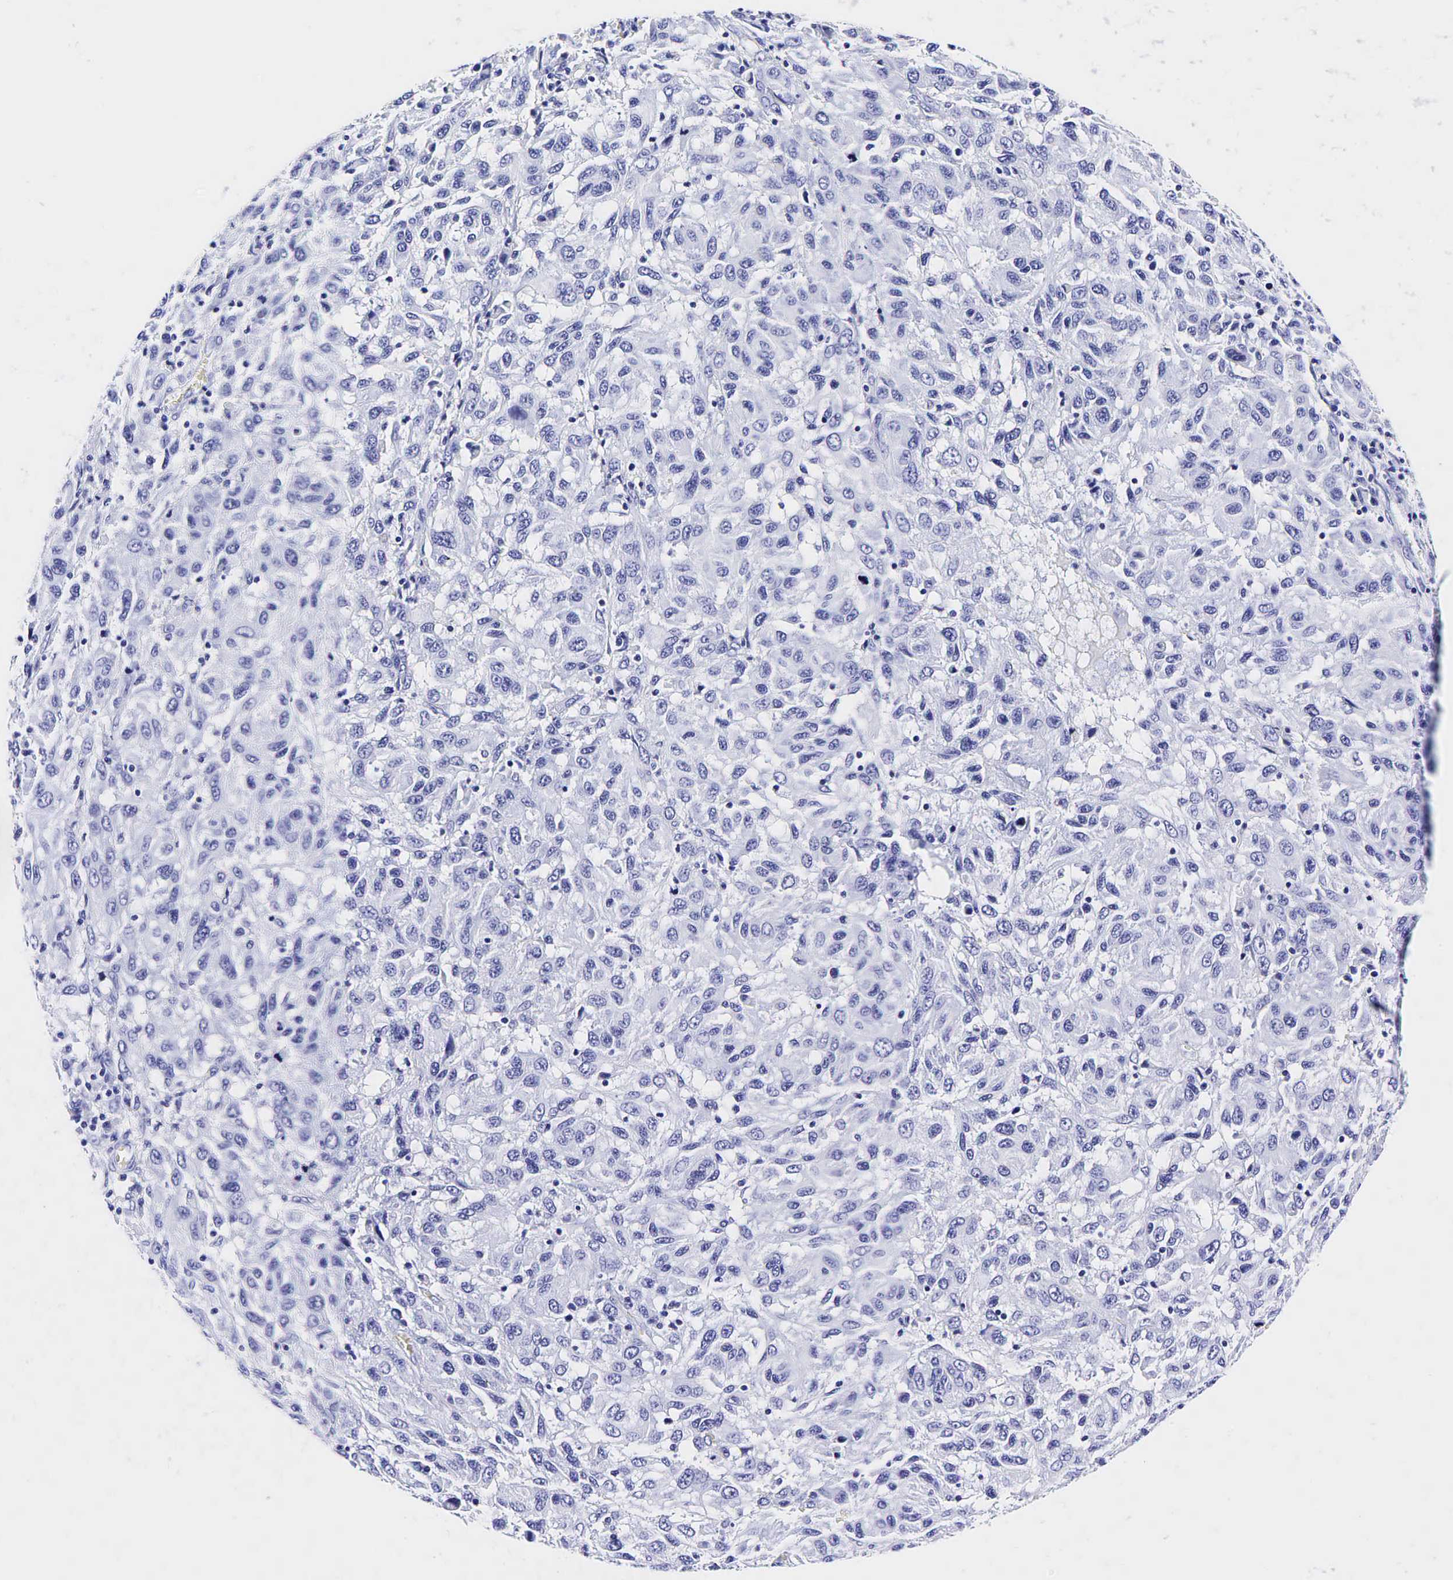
{"staining": {"intensity": "negative", "quantity": "none", "location": "none"}, "tissue": "melanoma", "cell_type": "Tumor cells", "image_type": "cancer", "snomed": [{"axis": "morphology", "description": "Malignant melanoma, NOS"}, {"axis": "topography", "description": "Skin"}], "caption": "Immunohistochemical staining of melanoma exhibits no significant expression in tumor cells.", "gene": "GAST", "patient": {"sex": "female", "age": 77}}